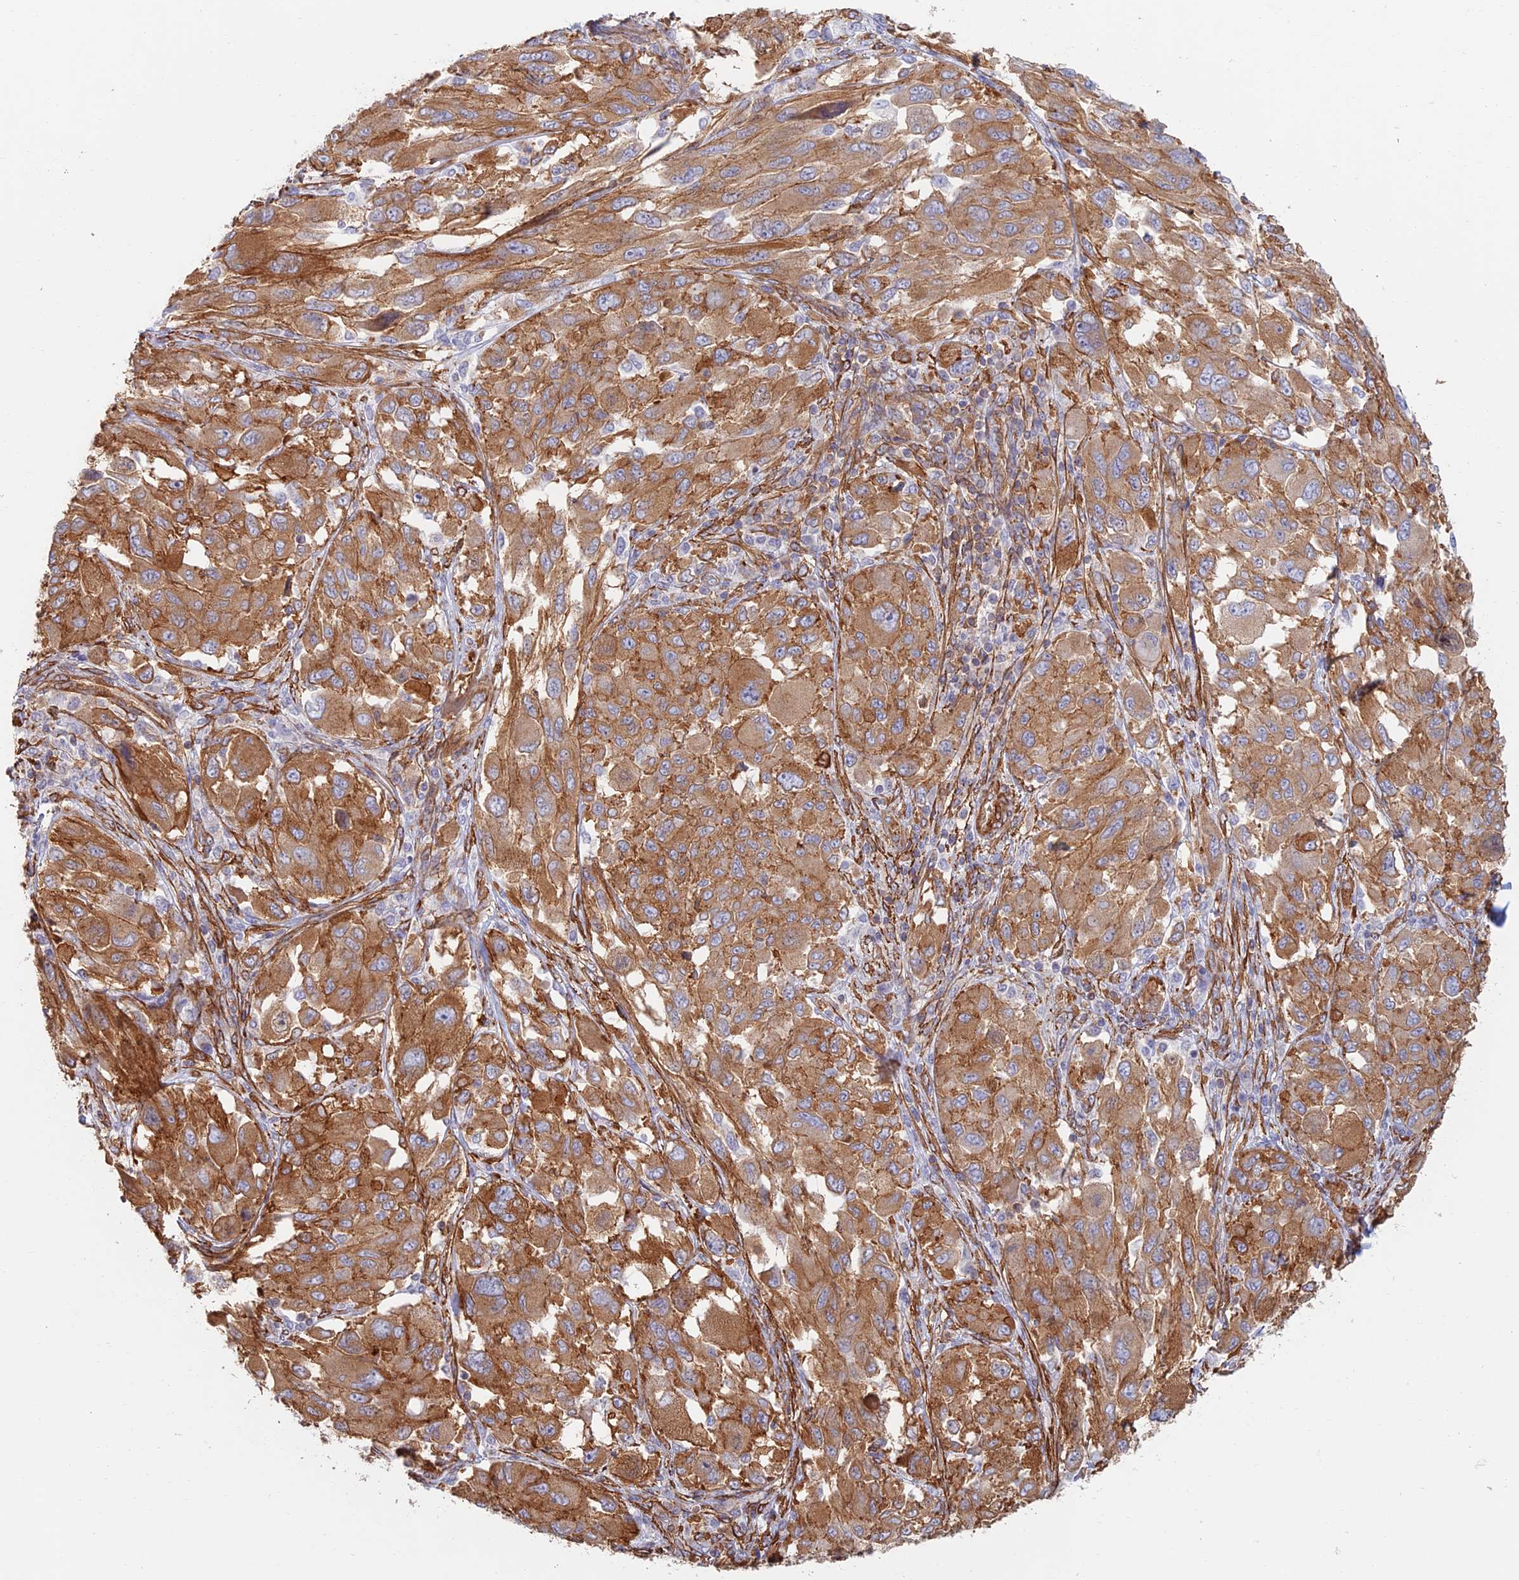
{"staining": {"intensity": "moderate", "quantity": ">75%", "location": "cytoplasmic/membranous"}, "tissue": "melanoma", "cell_type": "Tumor cells", "image_type": "cancer", "snomed": [{"axis": "morphology", "description": "Malignant melanoma, NOS"}, {"axis": "topography", "description": "Skin"}], "caption": "DAB (3,3'-diaminobenzidine) immunohistochemical staining of human malignant melanoma reveals moderate cytoplasmic/membranous protein expression in about >75% of tumor cells. (DAB (3,3'-diaminobenzidine) = brown stain, brightfield microscopy at high magnification).", "gene": "PAK4", "patient": {"sex": "female", "age": 91}}